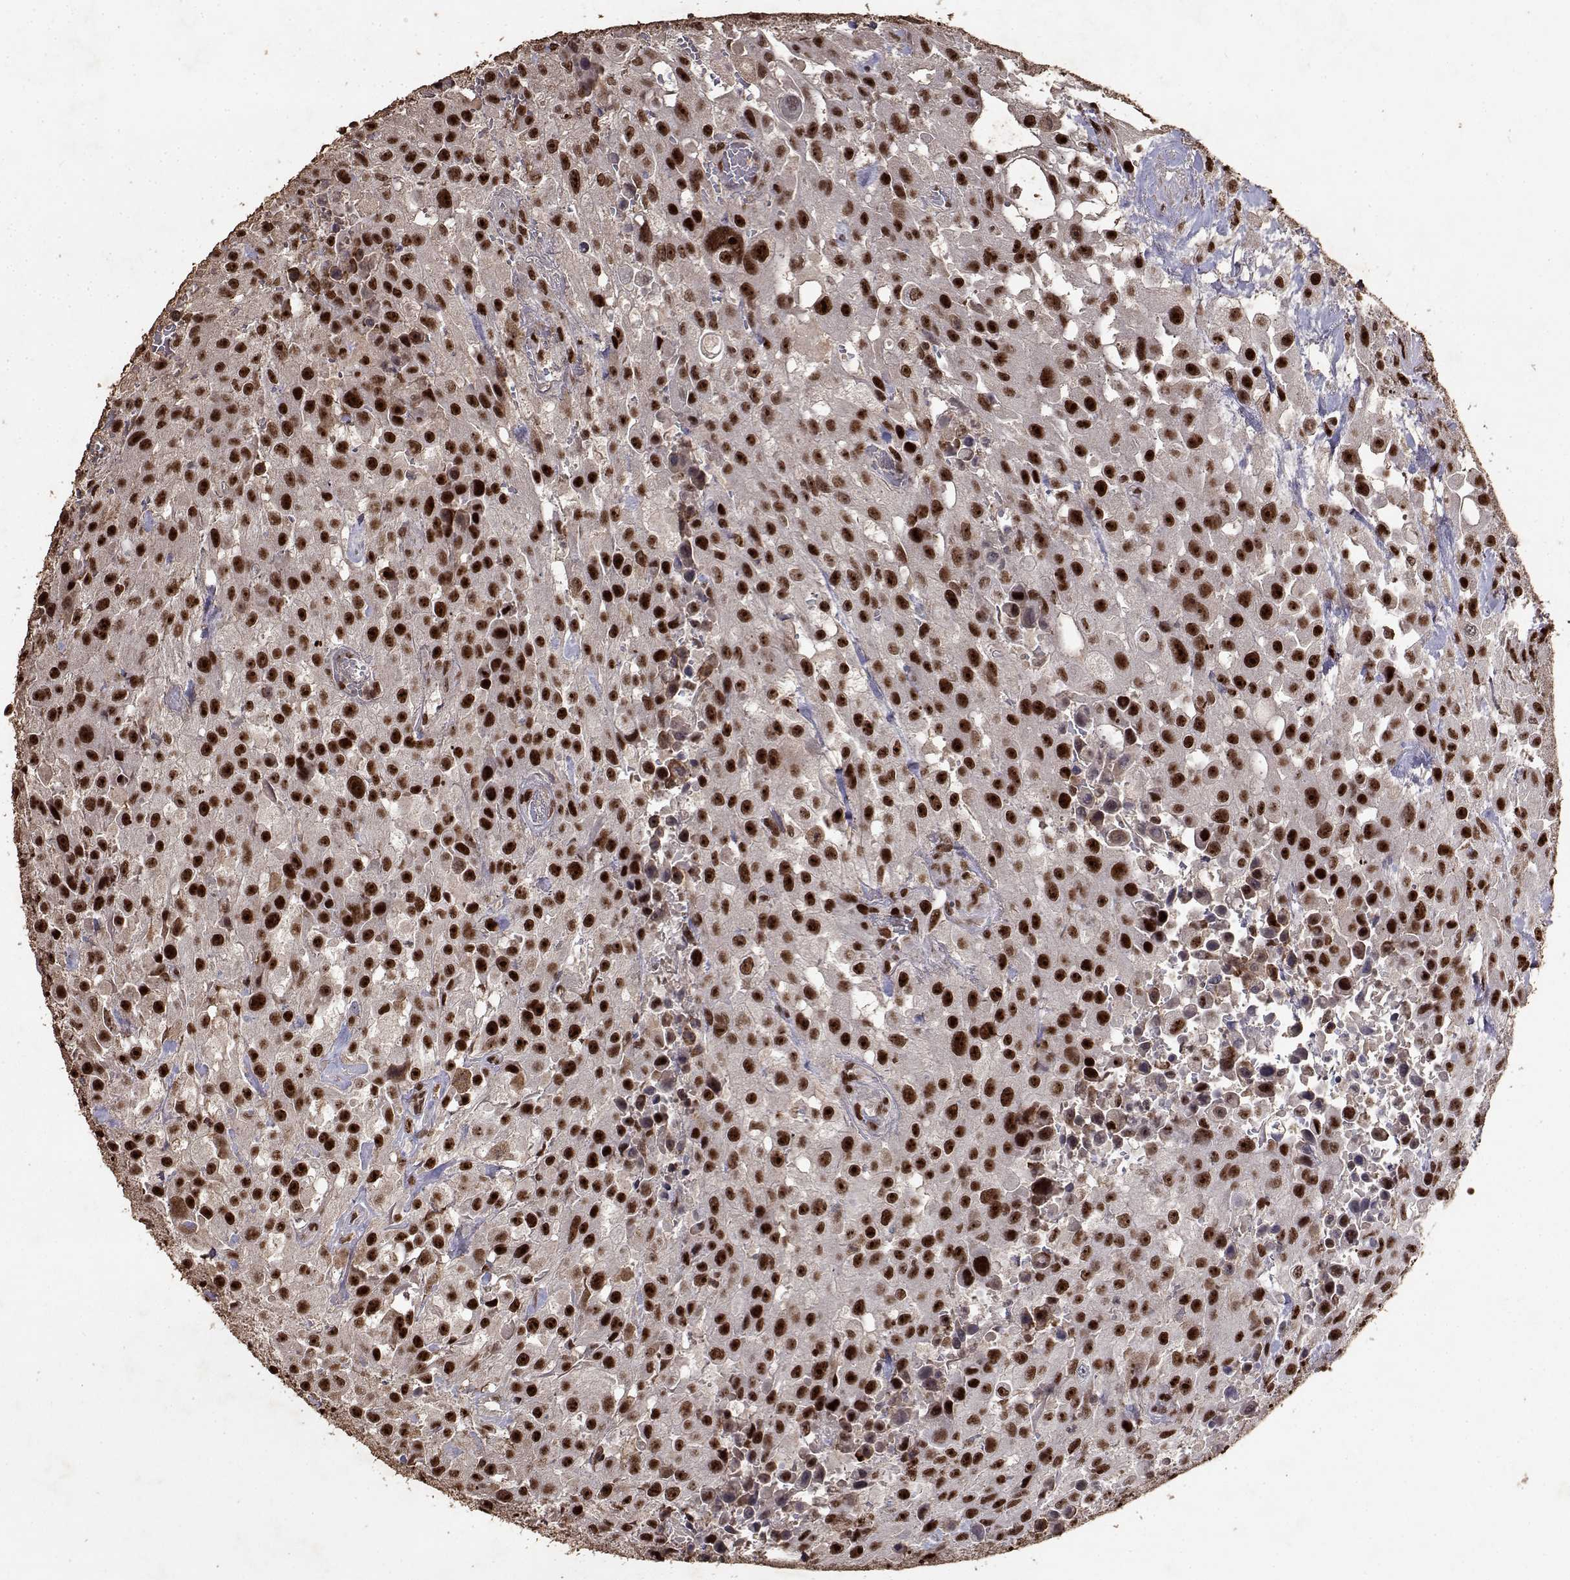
{"staining": {"intensity": "strong", "quantity": ">75%", "location": "nuclear"}, "tissue": "urothelial cancer", "cell_type": "Tumor cells", "image_type": "cancer", "snomed": [{"axis": "morphology", "description": "Urothelial carcinoma, High grade"}, {"axis": "topography", "description": "Urinary bladder"}], "caption": "About >75% of tumor cells in high-grade urothelial carcinoma show strong nuclear protein expression as visualized by brown immunohistochemical staining.", "gene": "TOE1", "patient": {"sex": "male", "age": 79}}